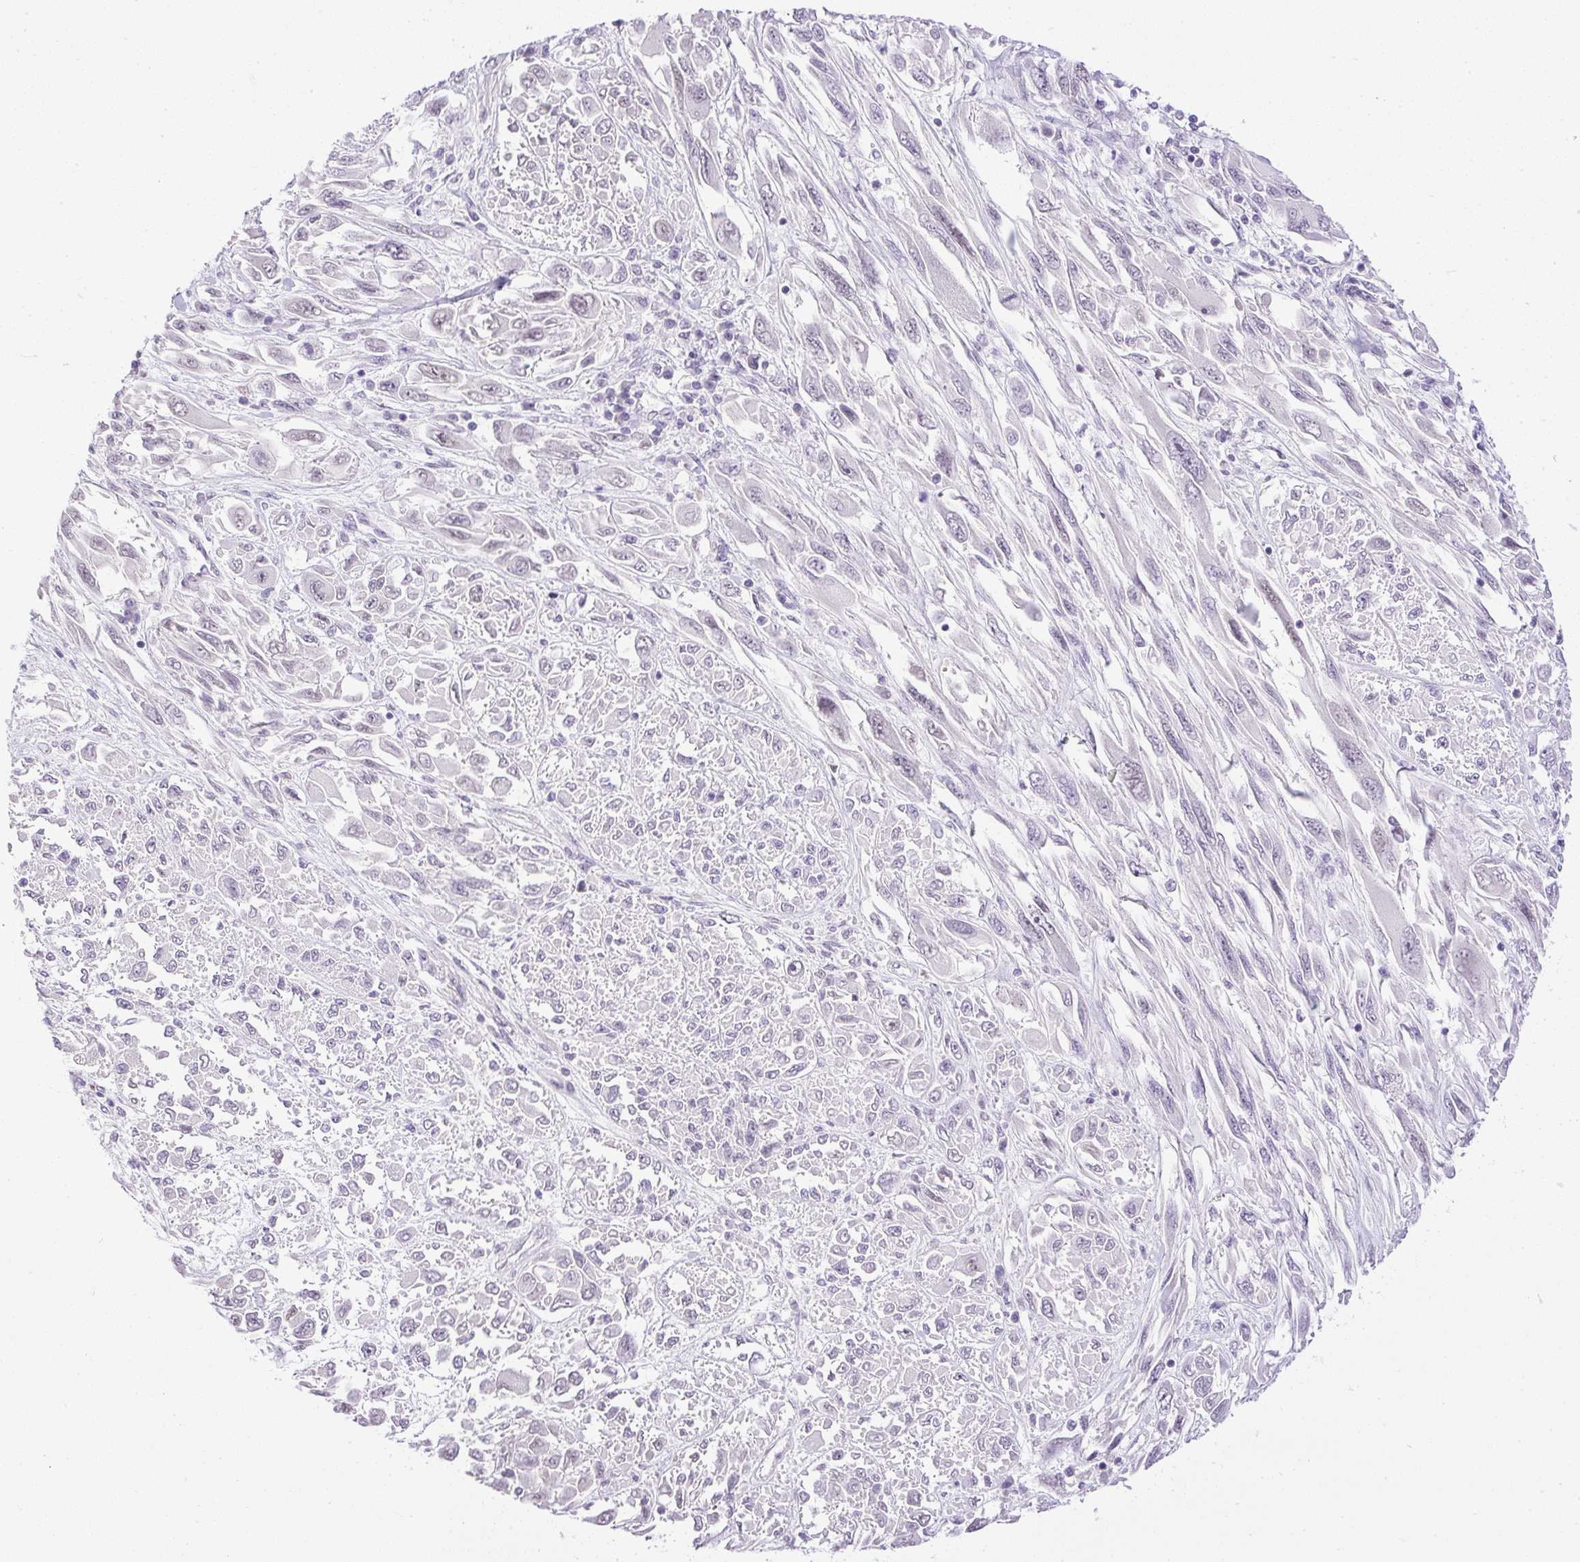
{"staining": {"intensity": "negative", "quantity": "none", "location": "none"}, "tissue": "melanoma", "cell_type": "Tumor cells", "image_type": "cancer", "snomed": [{"axis": "morphology", "description": "Malignant melanoma, NOS"}, {"axis": "topography", "description": "Skin"}], "caption": "Immunohistochemistry (IHC) histopathology image of neoplastic tissue: human malignant melanoma stained with DAB (3,3'-diaminobenzidine) shows no significant protein expression in tumor cells.", "gene": "WNT10B", "patient": {"sex": "female", "age": 91}}